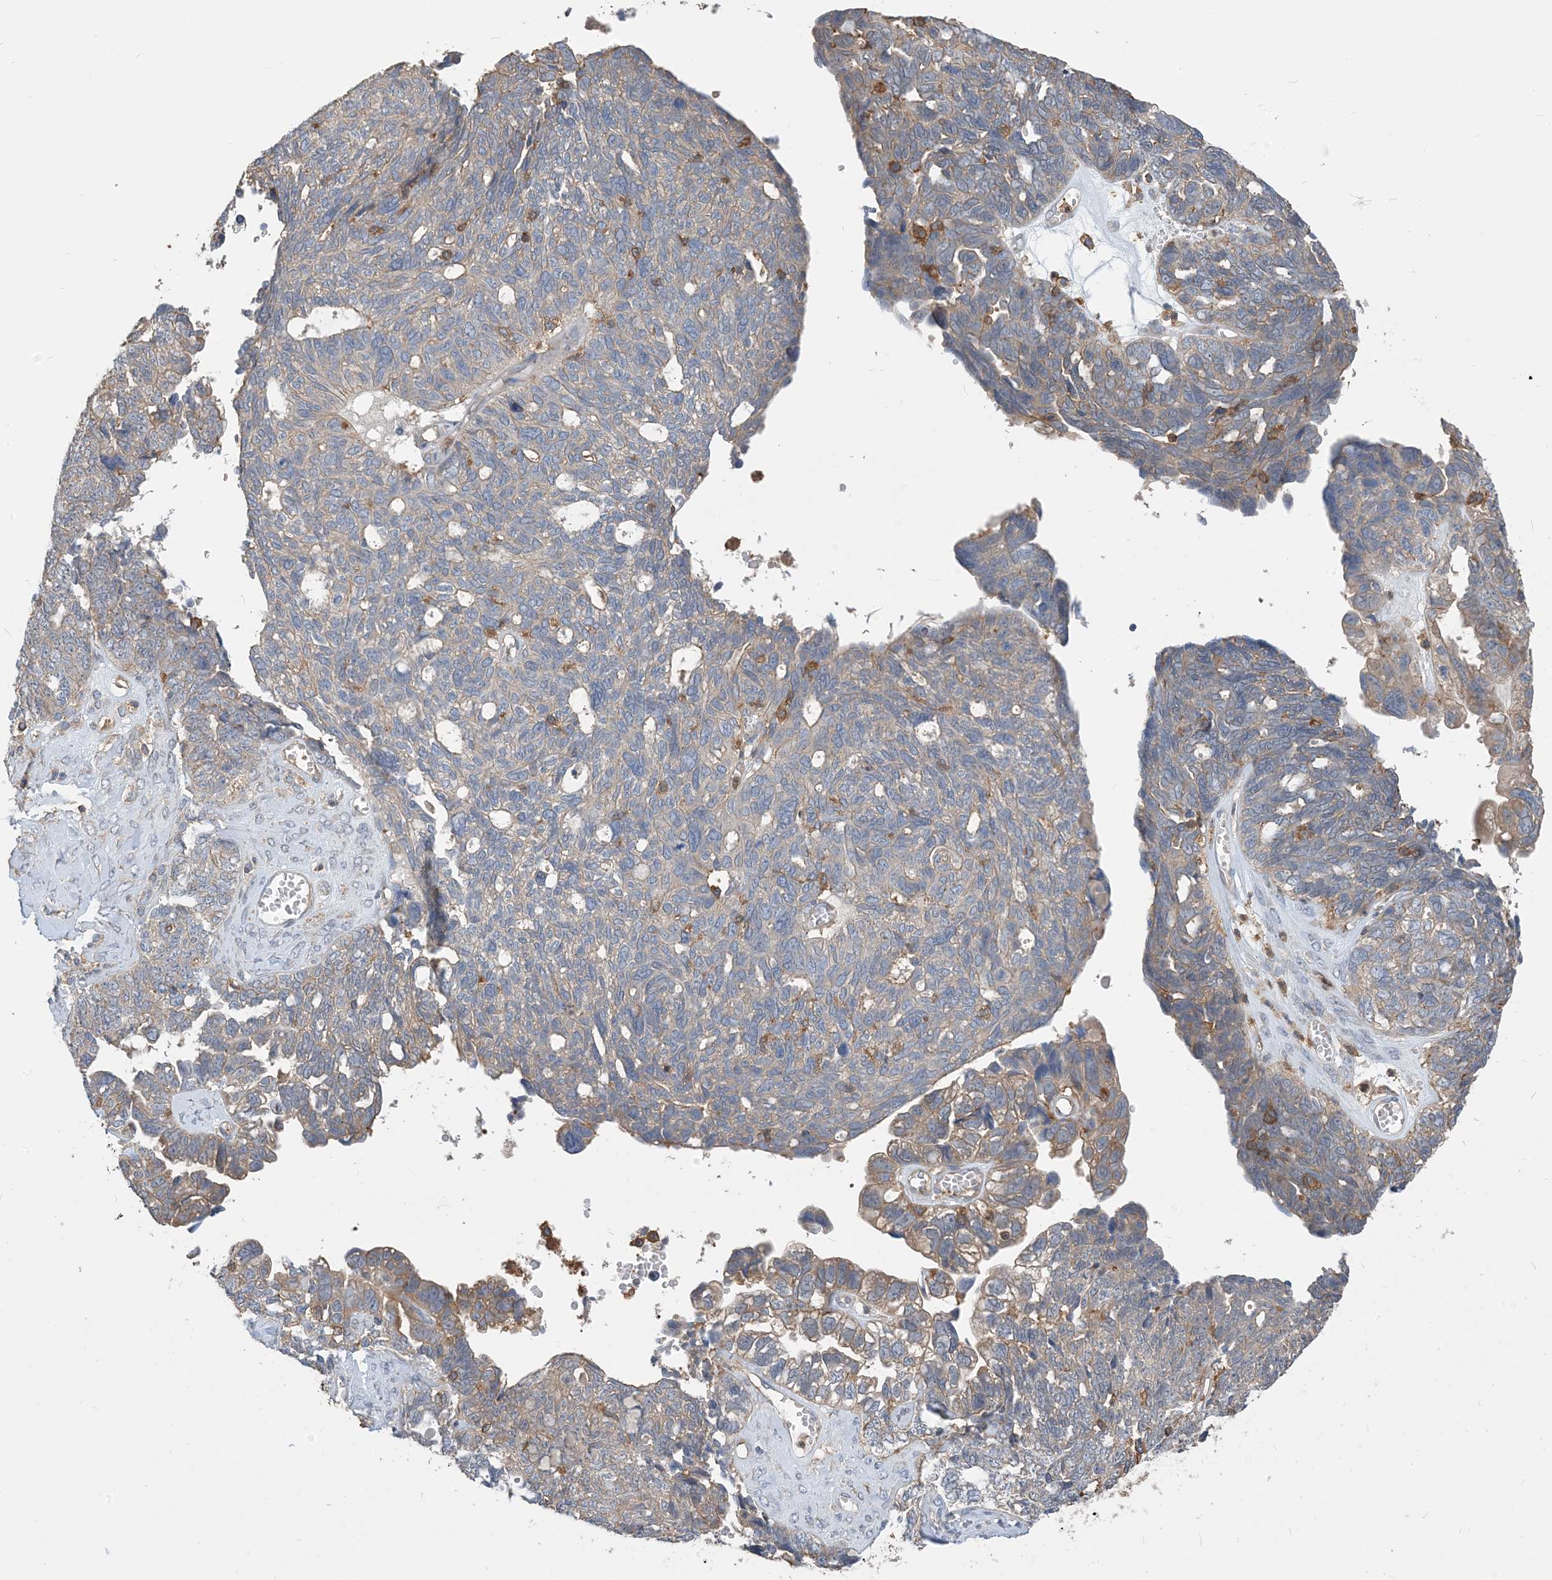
{"staining": {"intensity": "moderate", "quantity": "<25%", "location": "cytoplasmic/membranous"}, "tissue": "ovarian cancer", "cell_type": "Tumor cells", "image_type": "cancer", "snomed": [{"axis": "morphology", "description": "Cystadenocarcinoma, serous, NOS"}, {"axis": "topography", "description": "Ovary"}], "caption": "Human serous cystadenocarcinoma (ovarian) stained with a protein marker shows moderate staining in tumor cells.", "gene": "PARVG", "patient": {"sex": "female", "age": 79}}